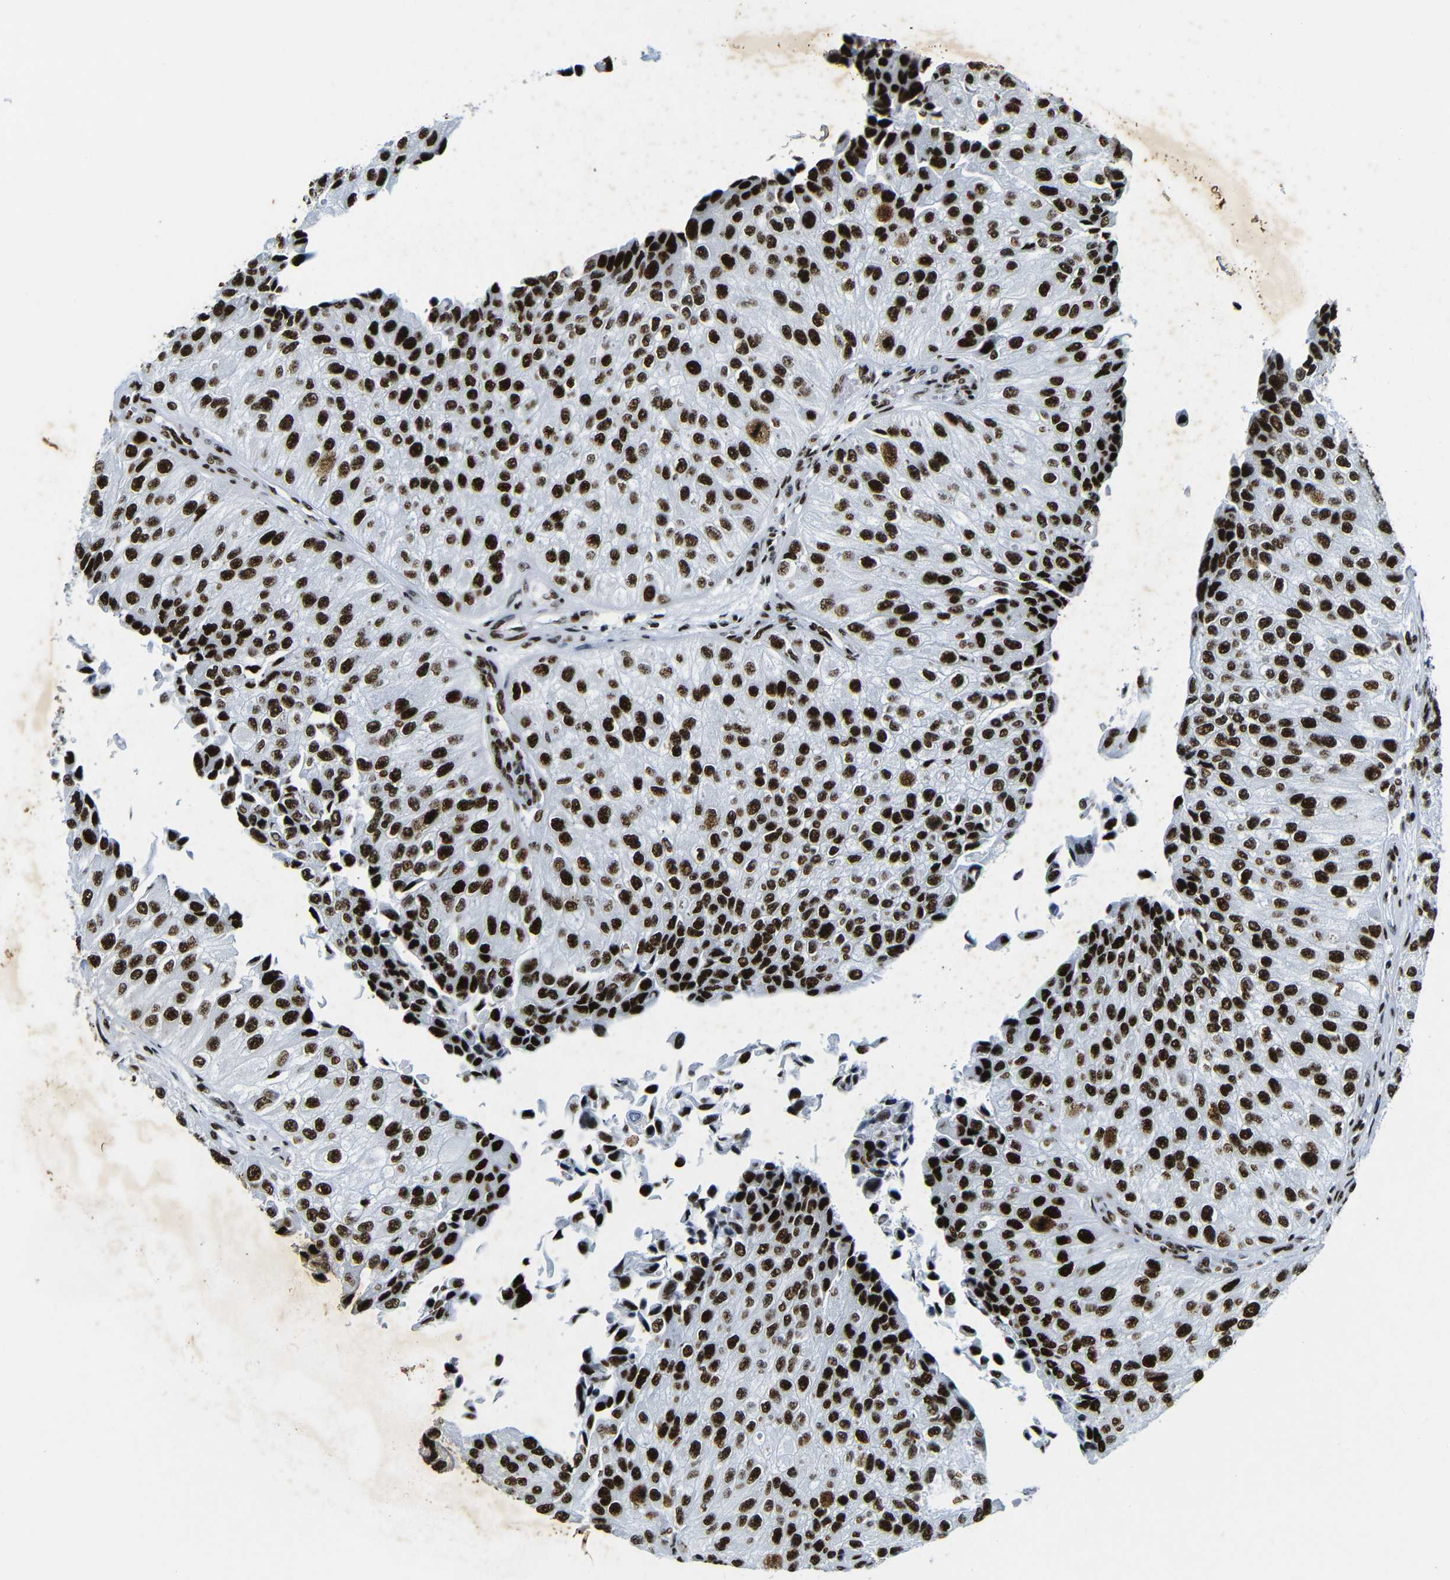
{"staining": {"intensity": "strong", "quantity": ">75%", "location": "nuclear"}, "tissue": "urothelial cancer", "cell_type": "Tumor cells", "image_type": "cancer", "snomed": [{"axis": "morphology", "description": "Urothelial carcinoma, High grade"}, {"axis": "topography", "description": "Kidney"}, {"axis": "topography", "description": "Urinary bladder"}], "caption": "Protein expression analysis of urothelial carcinoma (high-grade) demonstrates strong nuclear expression in about >75% of tumor cells.", "gene": "SRSF1", "patient": {"sex": "male", "age": 77}}